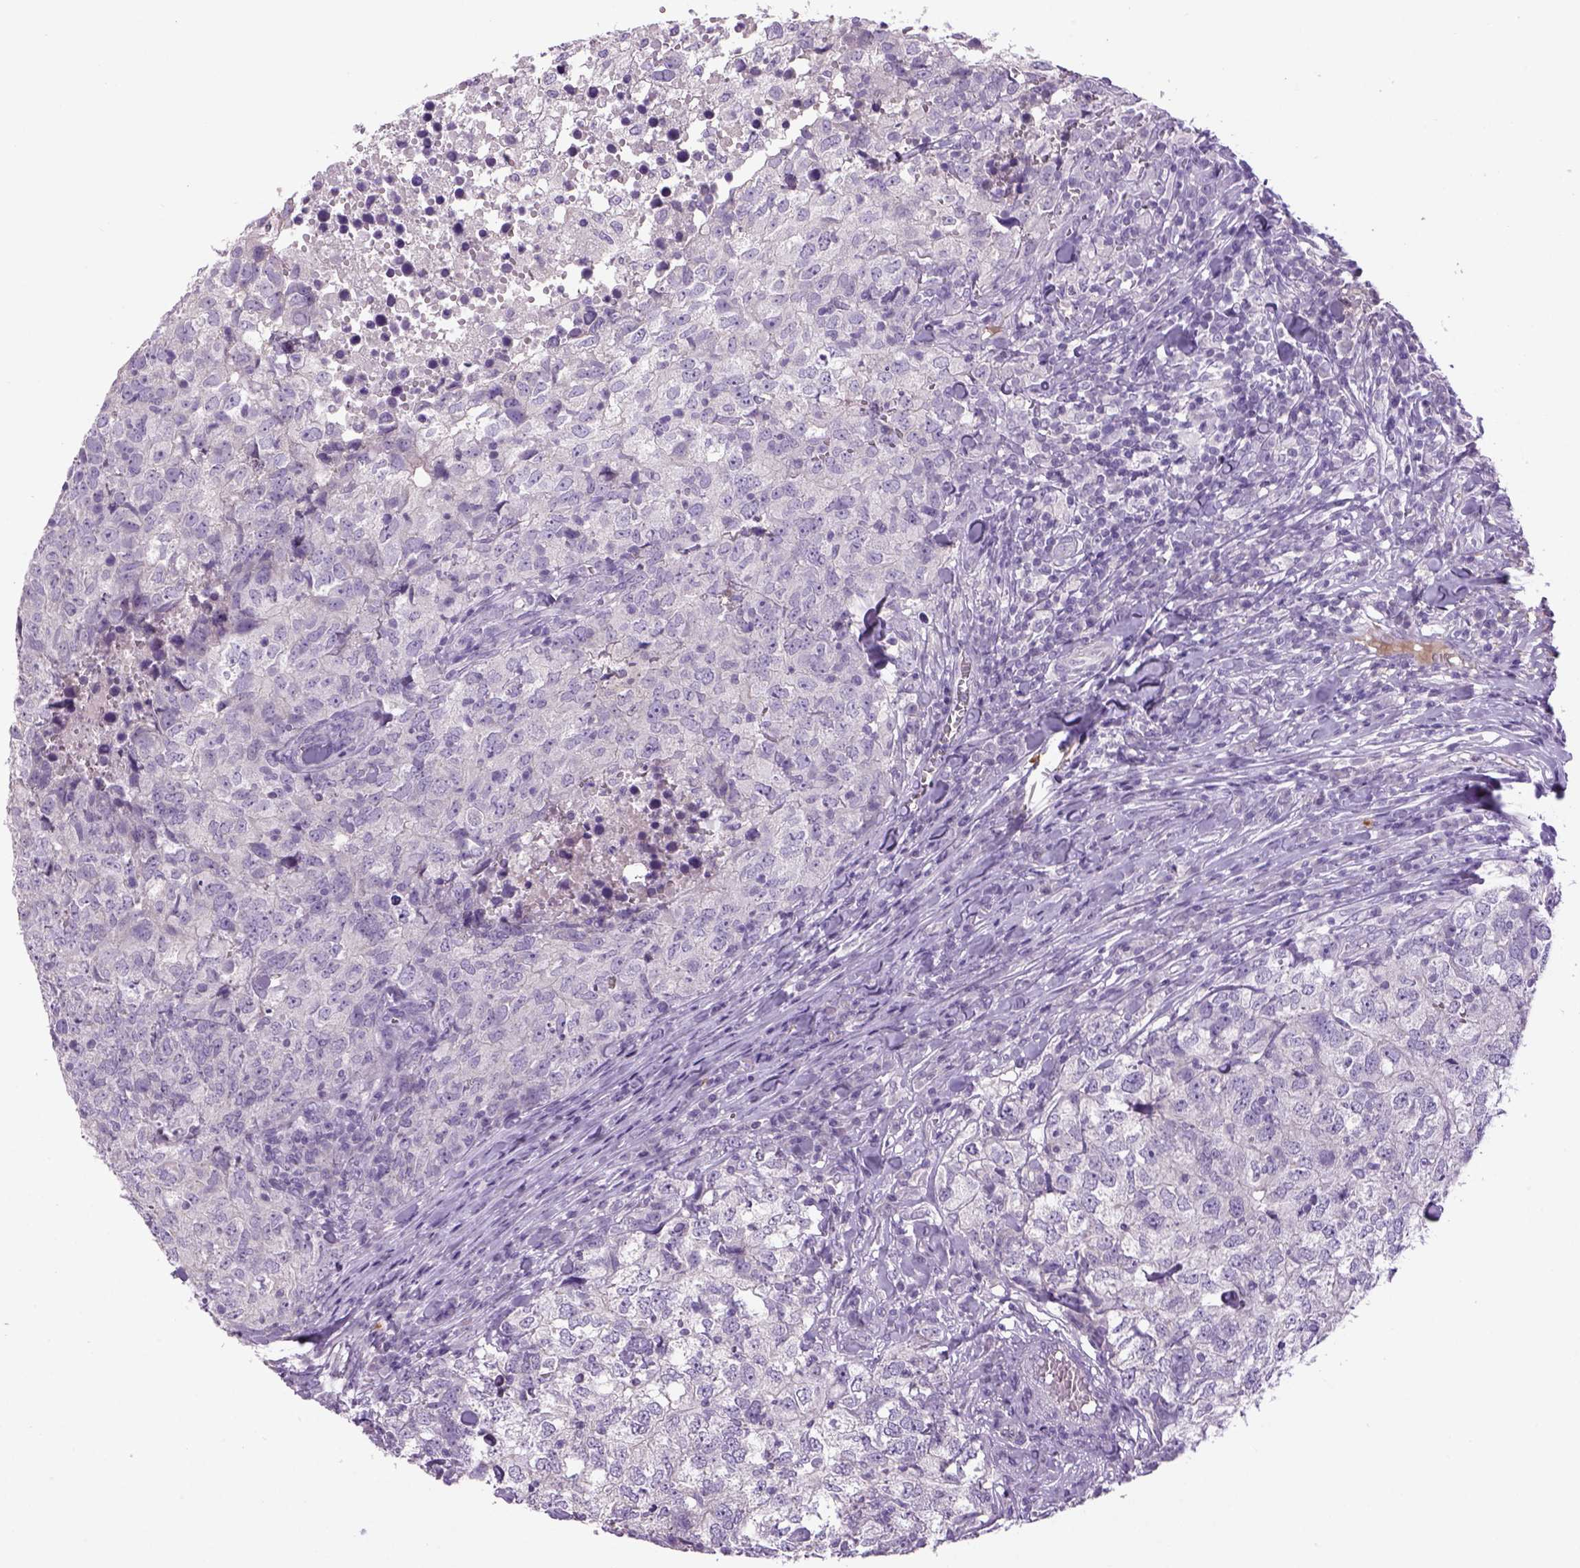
{"staining": {"intensity": "negative", "quantity": "none", "location": "none"}, "tissue": "breast cancer", "cell_type": "Tumor cells", "image_type": "cancer", "snomed": [{"axis": "morphology", "description": "Duct carcinoma"}, {"axis": "topography", "description": "Breast"}], "caption": "A histopathology image of human breast cancer is negative for staining in tumor cells. Brightfield microscopy of immunohistochemistry stained with DAB (3,3'-diaminobenzidine) (brown) and hematoxylin (blue), captured at high magnification.", "gene": "DBH", "patient": {"sex": "female", "age": 30}}